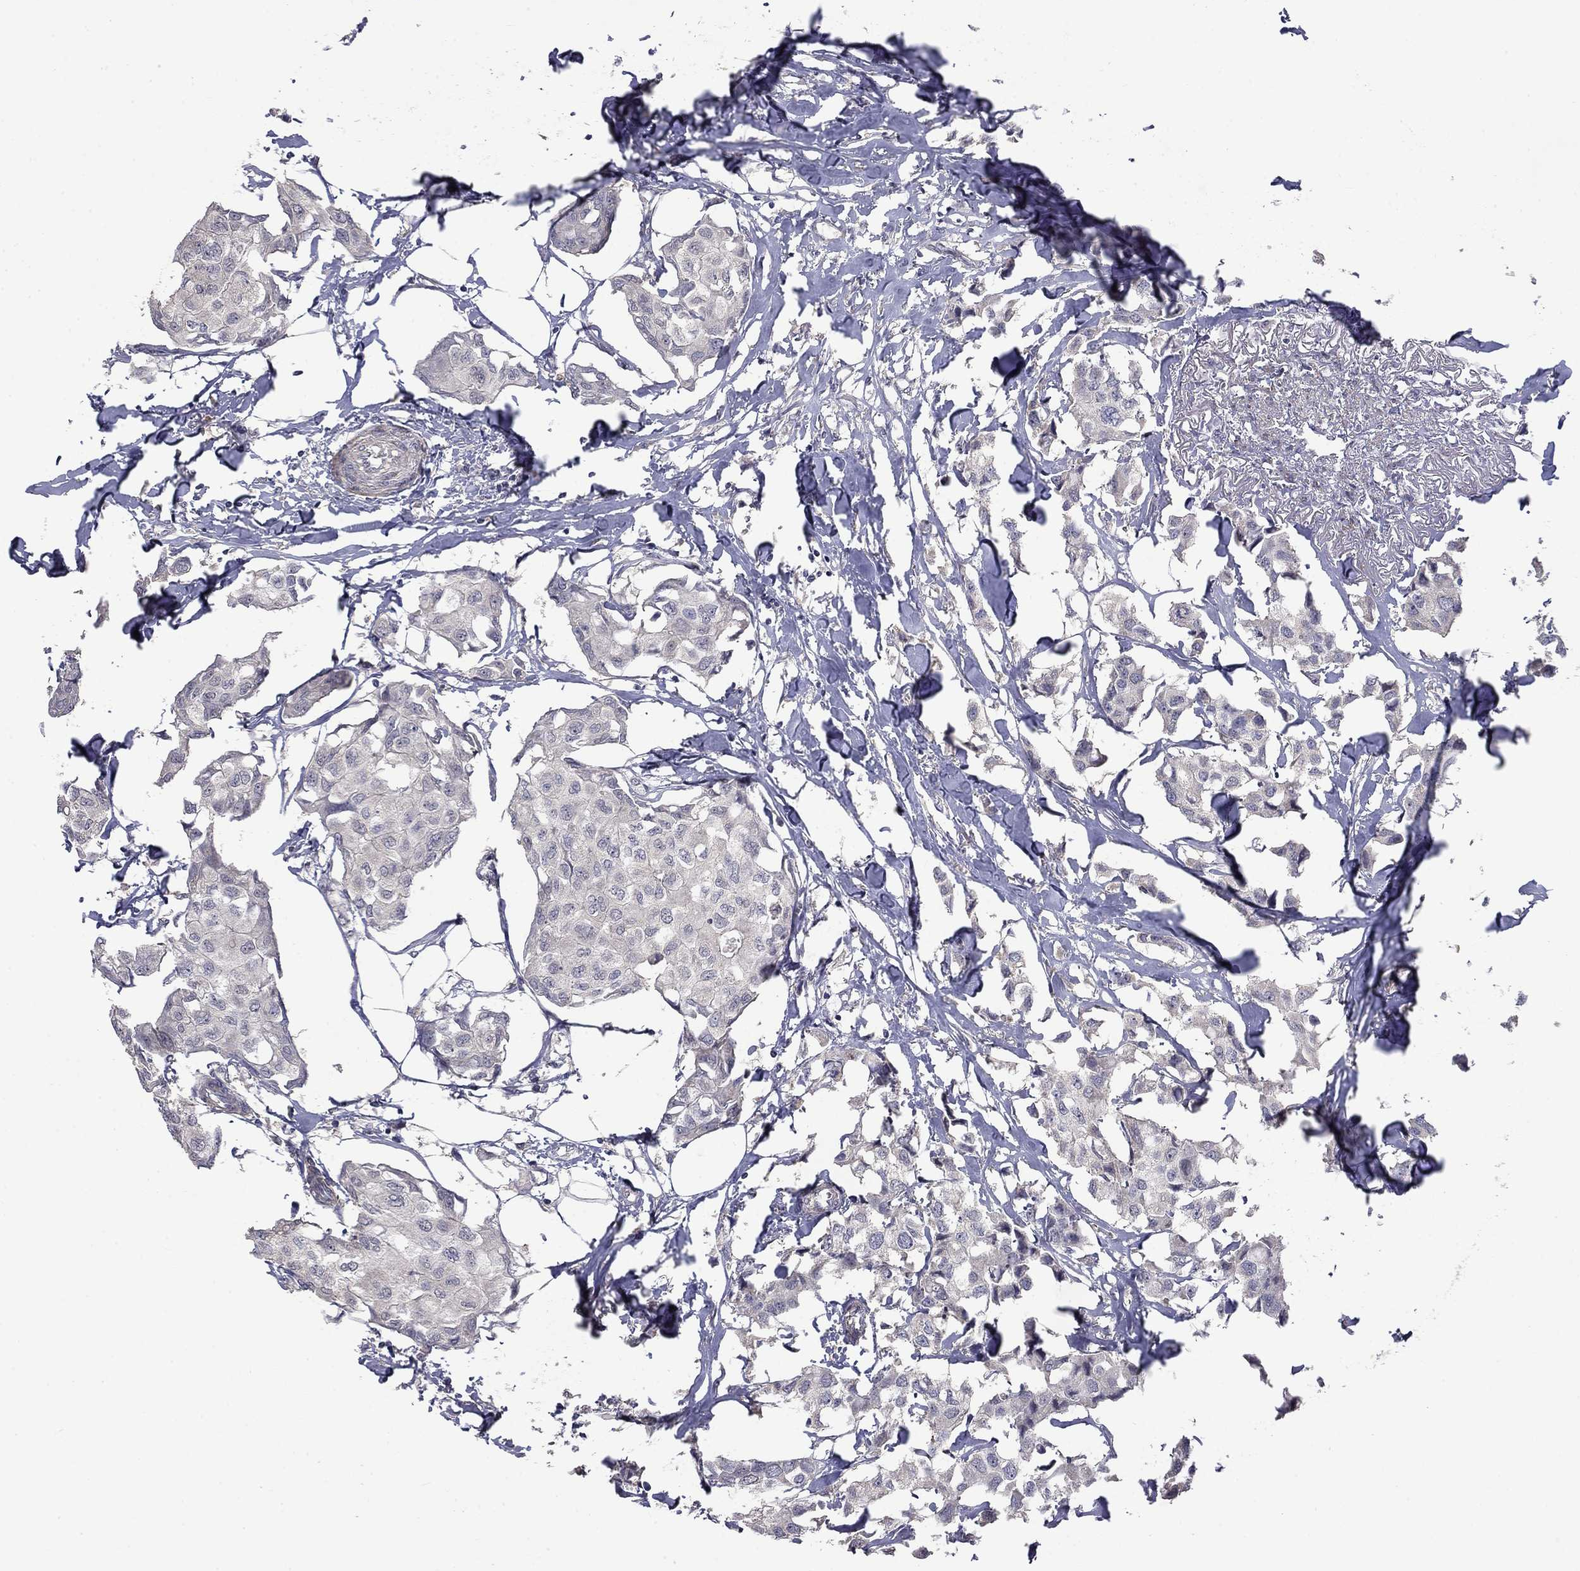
{"staining": {"intensity": "negative", "quantity": "none", "location": "none"}, "tissue": "breast cancer", "cell_type": "Tumor cells", "image_type": "cancer", "snomed": [{"axis": "morphology", "description": "Duct carcinoma"}, {"axis": "topography", "description": "Breast"}], "caption": "Immunohistochemistry of breast cancer (intraductal carcinoma) reveals no staining in tumor cells.", "gene": "SLC39A14", "patient": {"sex": "female", "age": 80}}